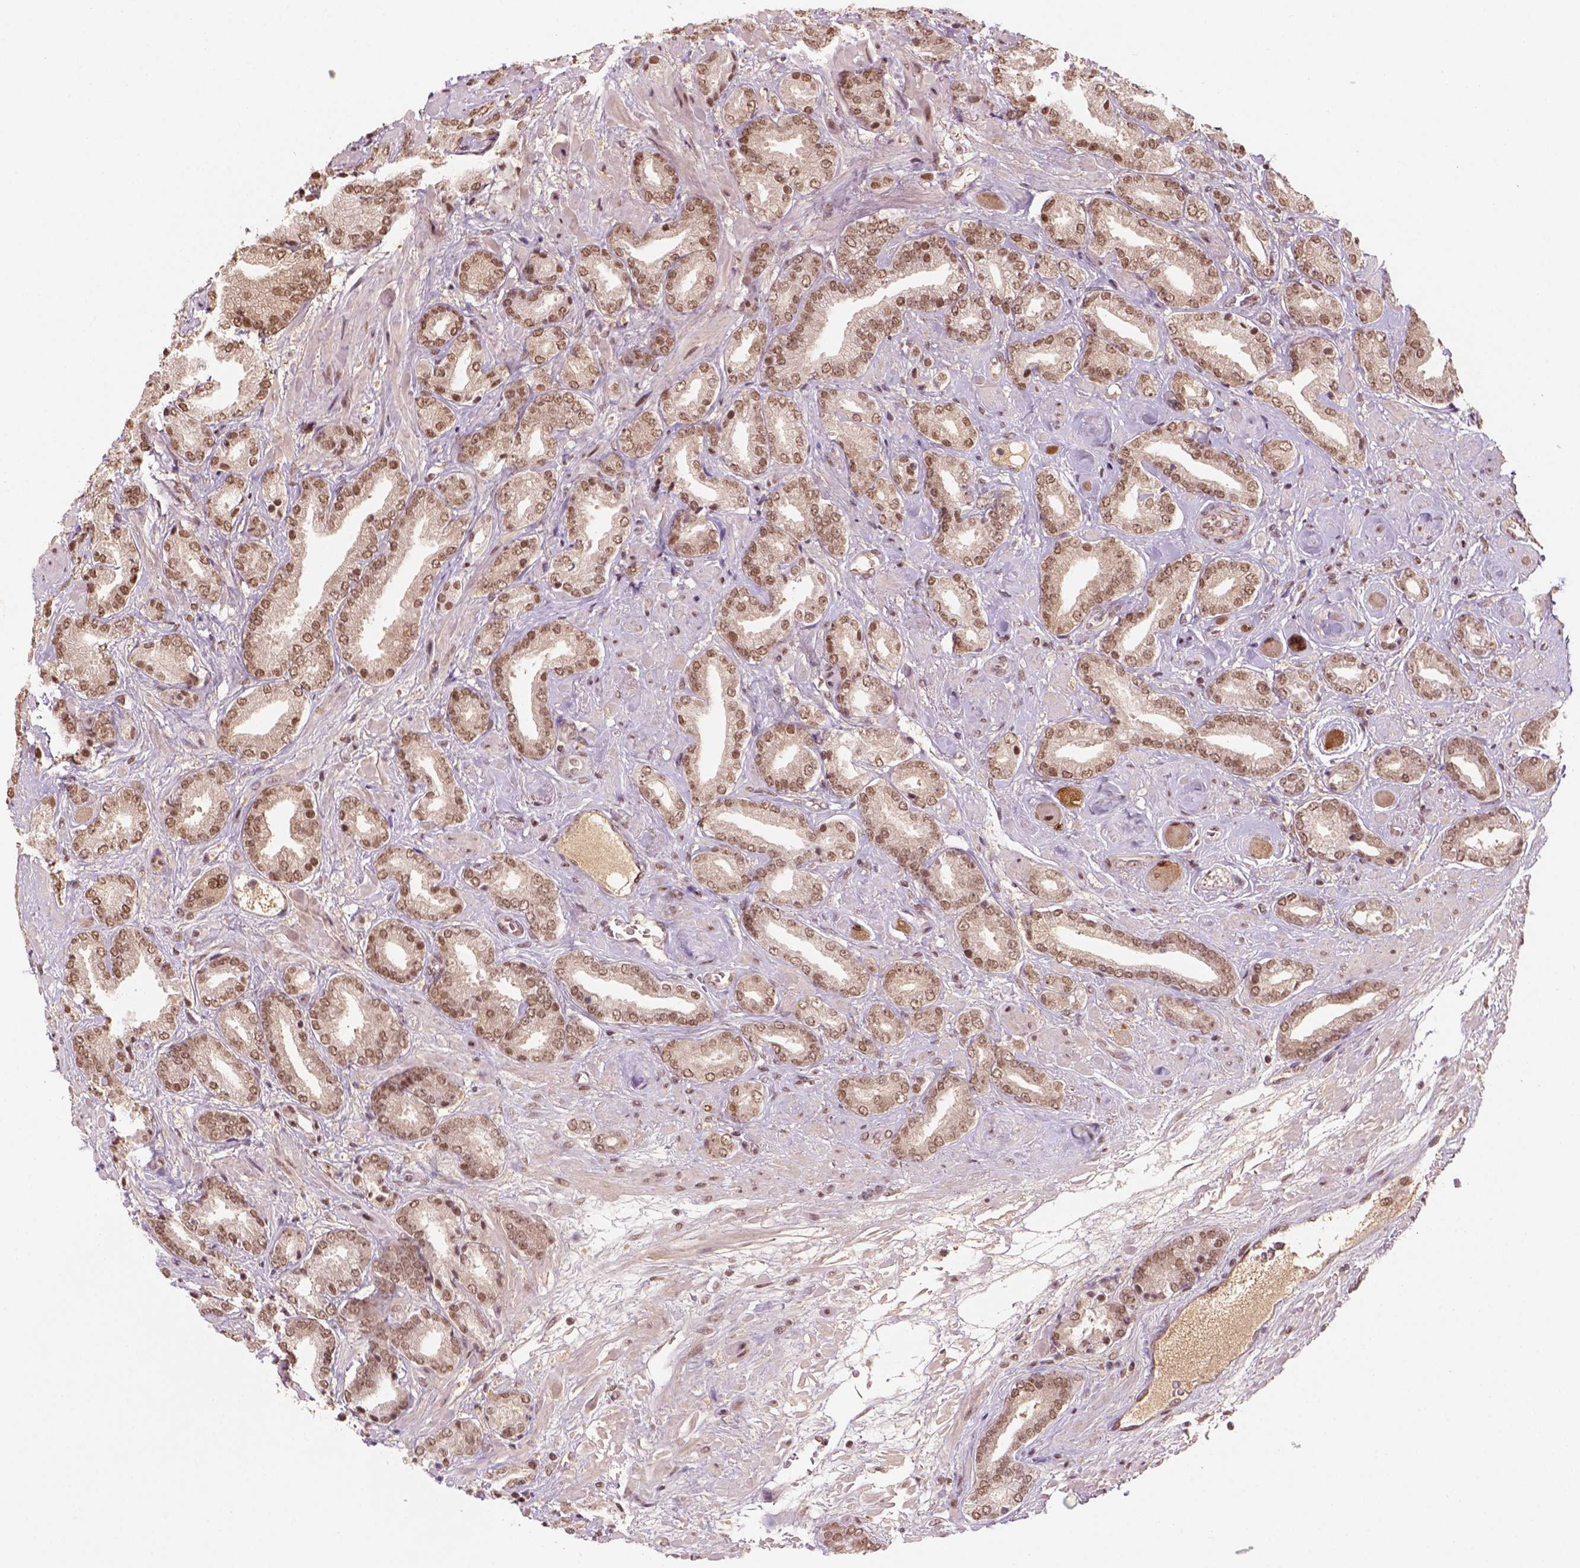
{"staining": {"intensity": "moderate", "quantity": ">75%", "location": "nuclear"}, "tissue": "prostate cancer", "cell_type": "Tumor cells", "image_type": "cancer", "snomed": [{"axis": "morphology", "description": "Adenocarcinoma, High grade"}, {"axis": "topography", "description": "Prostate"}], "caption": "Brown immunohistochemical staining in human prostate adenocarcinoma (high-grade) reveals moderate nuclear positivity in approximately >75% of tumor cells. (DAB (3,3'-diaminobenzidine) IHC with brightfield microscopy, high magnification).", "gene": "GOT1", "patient": {"sex": "male", "age": 56}}